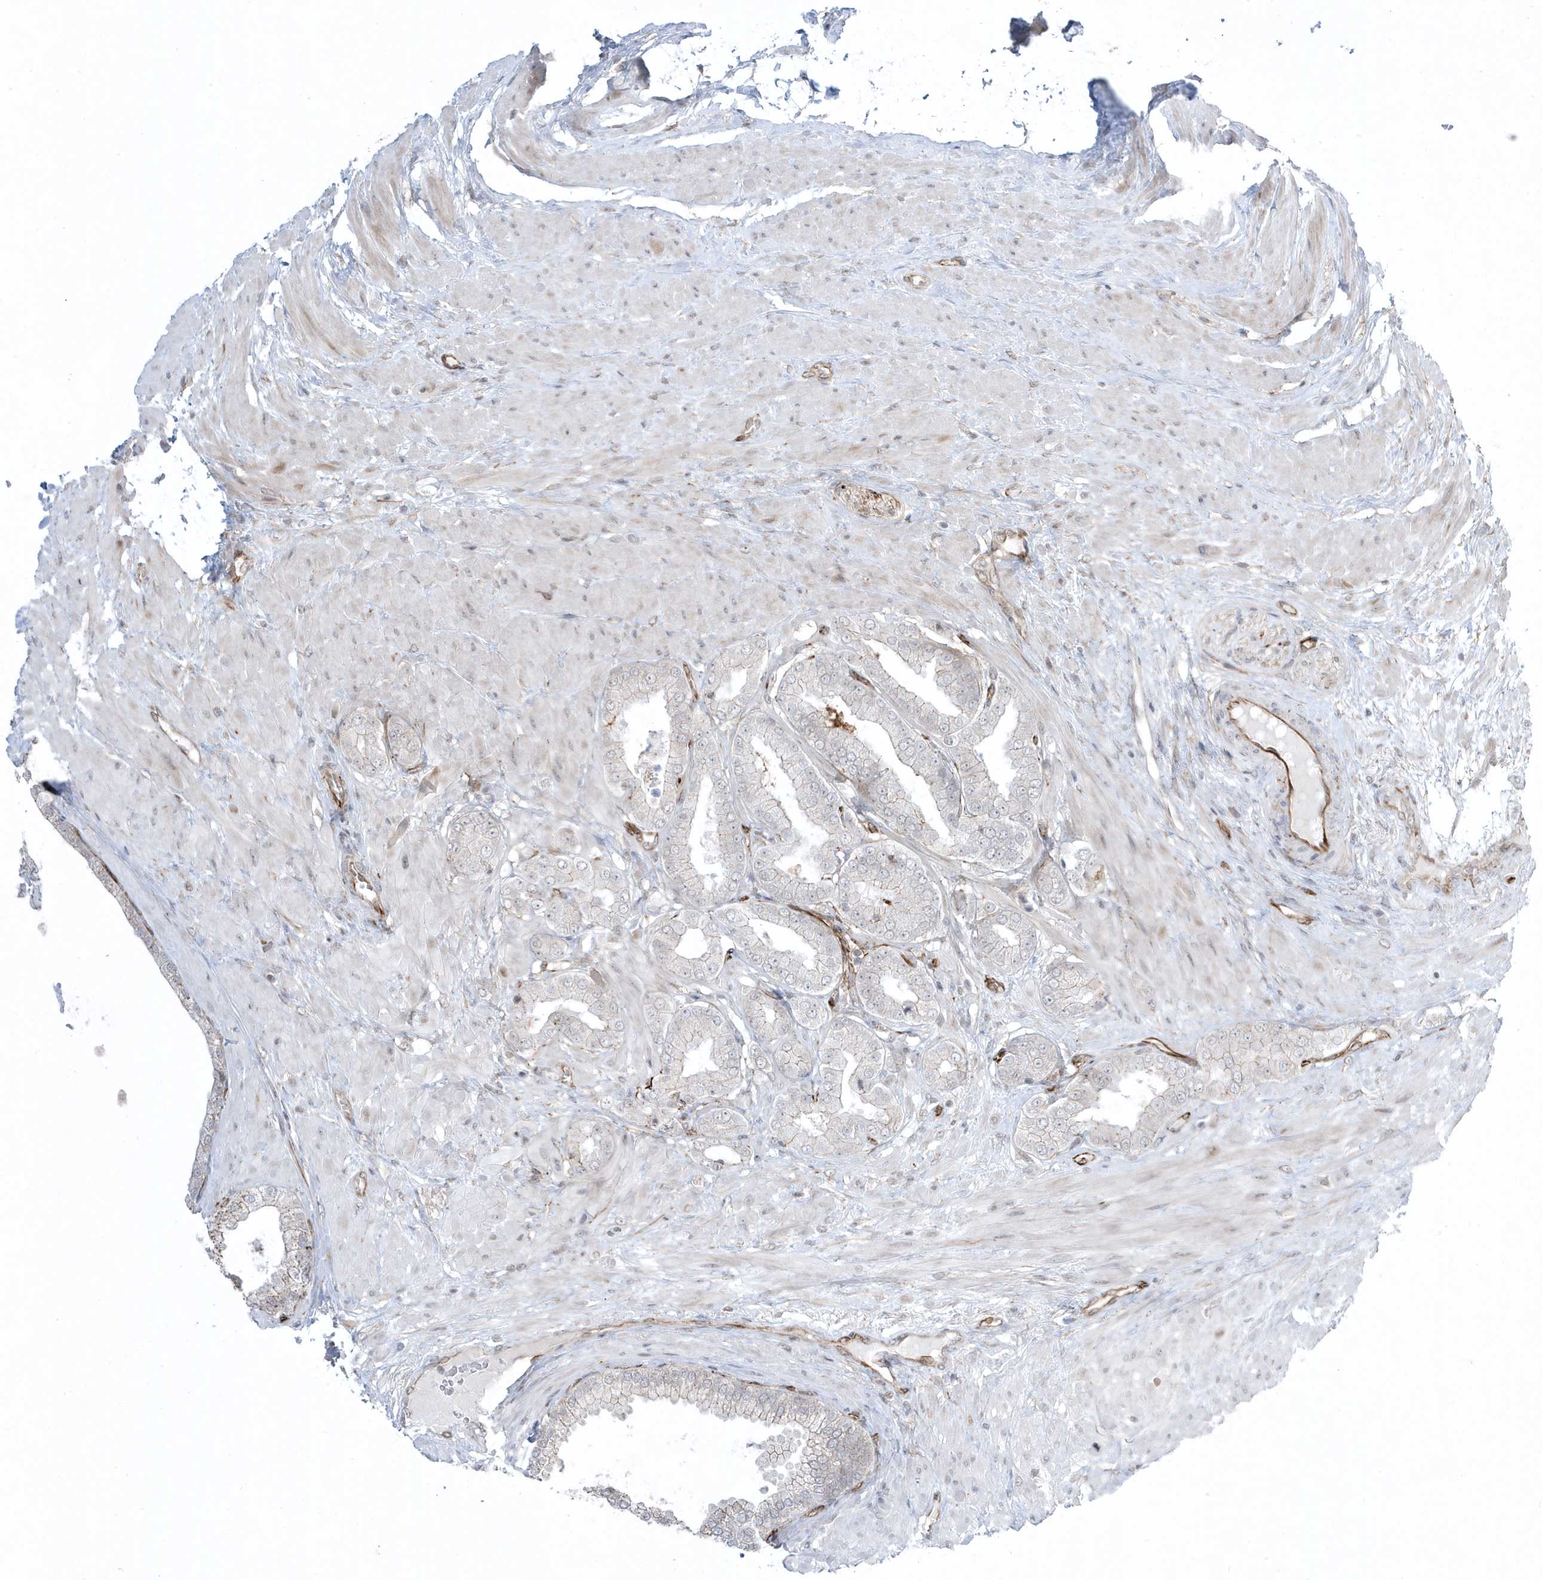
{"staining": {"intensity": "negative", "quantity": "none", "location": "none"}, "tissue": "prostate cancer", "cell_type": "Tumor cells", "image_type": "cancer", "snomed": [{"axis": "morphology", "description": "Adenocarcinoma, Low grade"}, {"axis": "topography", "description": "Prostate"}], "caption": "An image of adenocarcinoma (low-grade) (prostate) stained for a protein exhibits no brown staining in tumor cells.", "gene": "ADAMTSL3", "patient": {"sex": "male", "age": 63}}